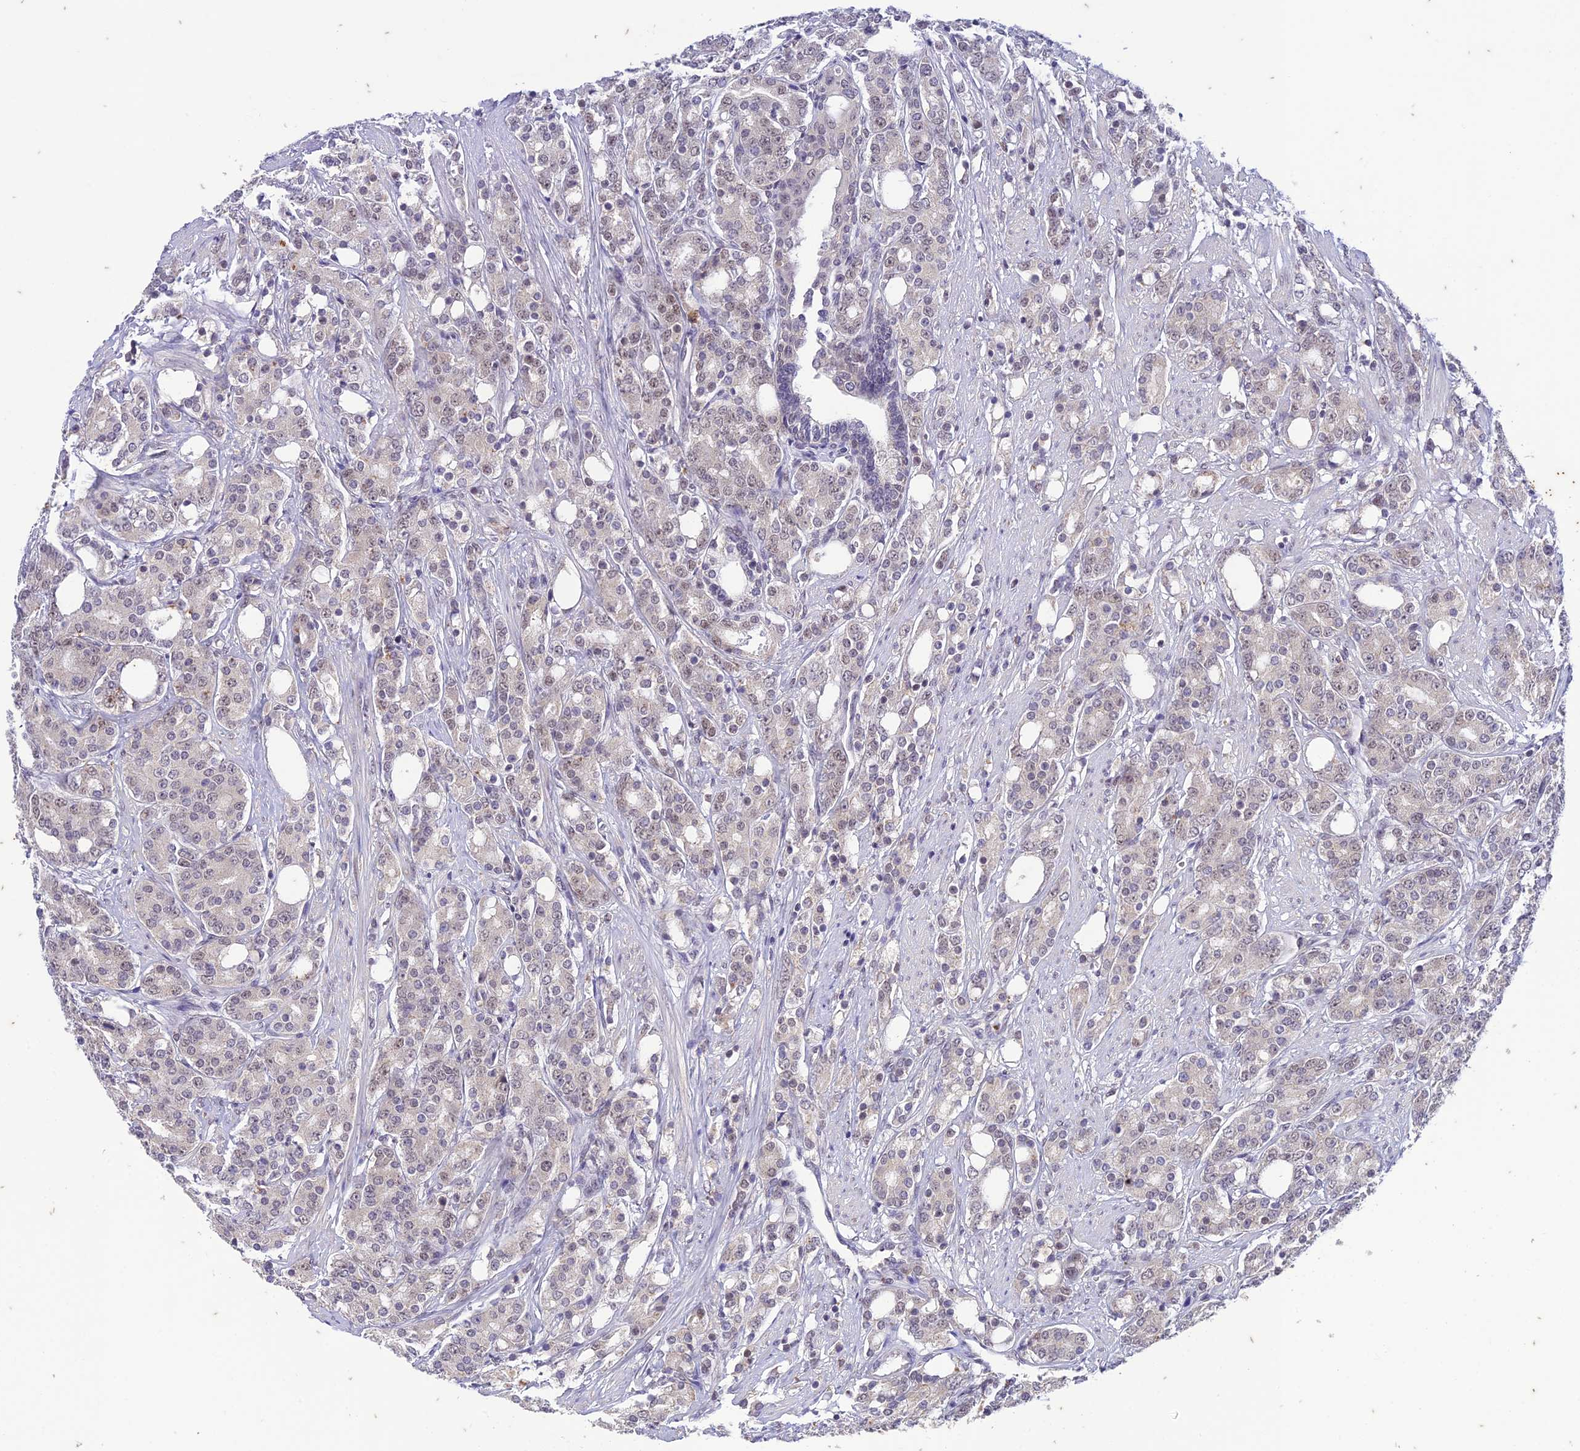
{"staining": {"intensity": "weak", "quantity": "<25%", "location": "nuclear"}, "tissue": "prostate cancer", "cell_type": "Tumor cells", "image_type": "cancer", "snomed": [{"axis": "morphology", "description": "Adenocarcinoma, High grade"}, {"axis": "topography", "description": "Prostate"}], "caption": "IHC micrograph of prostate cancer (adenocarcinoma (high-grade)) stained for a protein (brown), which demonstrates no positivity in tumor cells. (Stains: DAB (3,3'-diaminobenzidine) immunohistochemistry (IHC) with hematoxylin counter stain, Microscopy: brightfield microscopy at high magnification).", "gene": "POP4", "patient": {"sex": "male", "age": 62}}